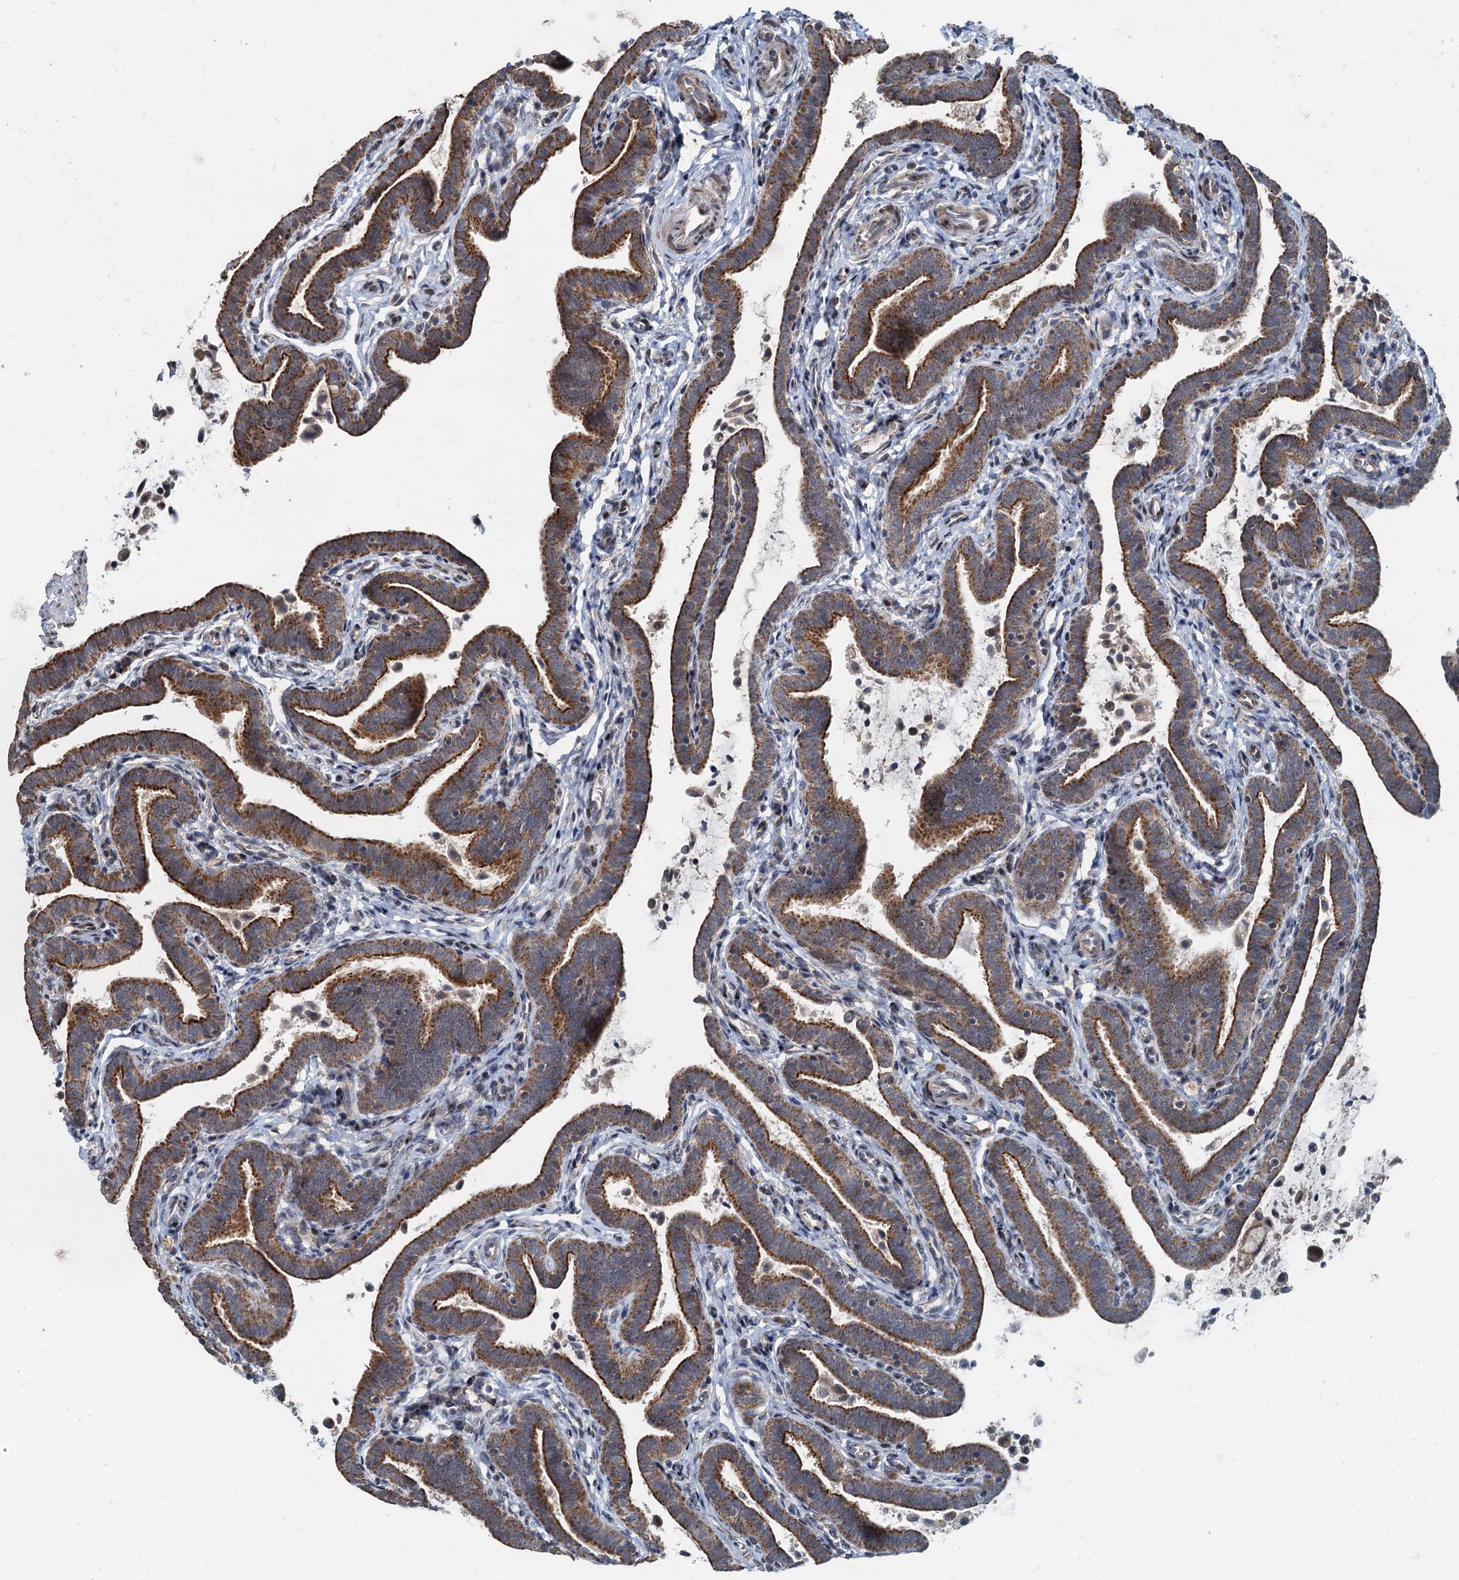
{"staining": {"intensity": "strong", "quantity": ">75%", "location": "cytoplasmic/membranous"}, "tissue": "fallopian tube", "cell_type": "Glandular cells", "image_type": "normal", "snomed": [{"axis": "morphology", "description": "Normal tissue, NOS"}, {"axis": "topography", "description": "Fallopian tube"}], "caption": "High-power microscopy captured an immunohistochemistry image of benign fallopian tube, revealing strong cytoplasmic/membranous expression in about >75% of glandular cells. (brown staining indicates protein expression, while blue staining denotes nuclei).", "gene": "CEP68", "patient": {"sex": "female", "age": 36}}